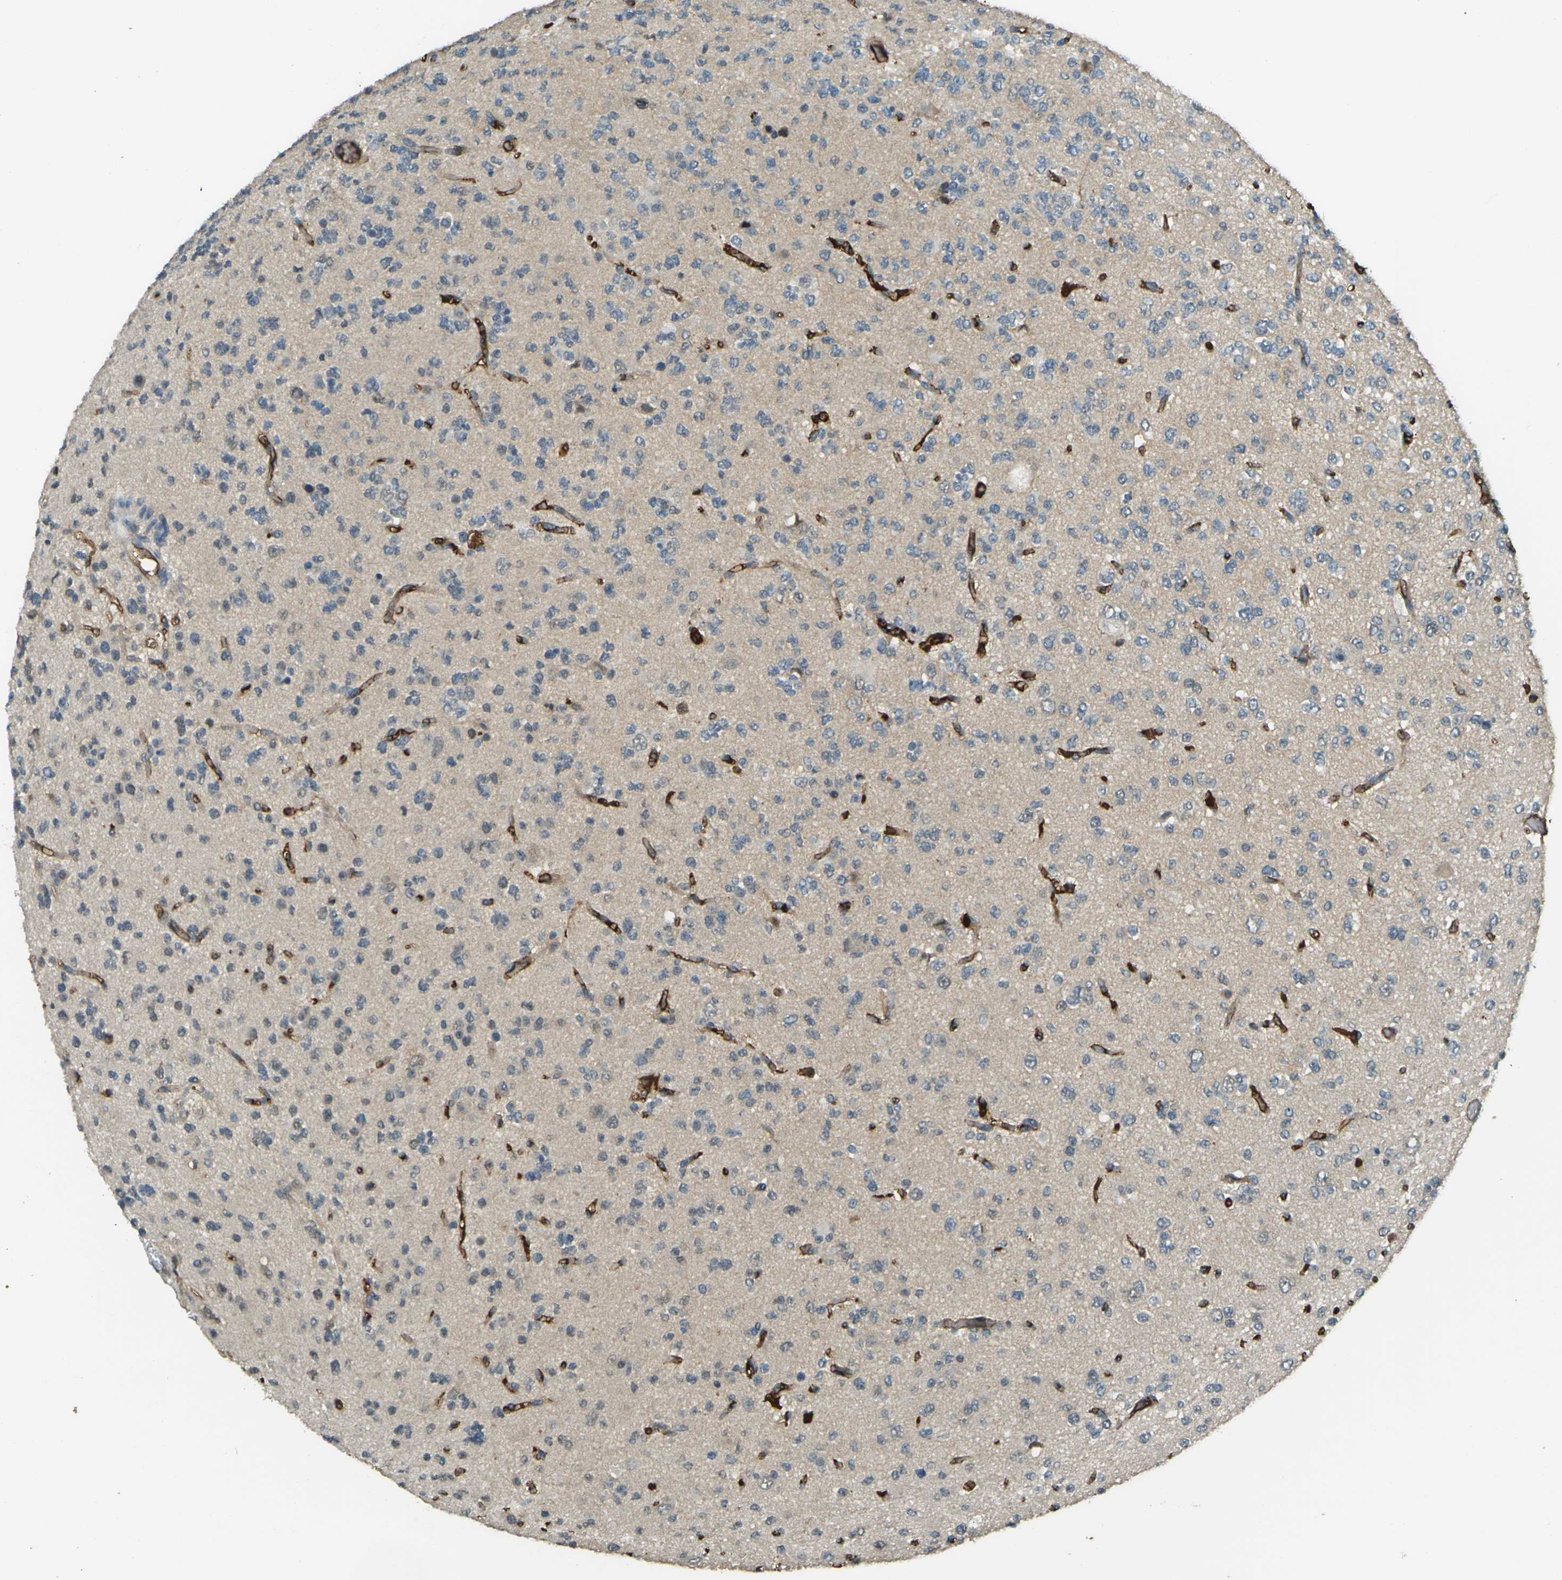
{"staining": {"intensity": "moderate", "quantity": "25%-75%", "location": "cytoplasmic/membranous"}, "tissue": "glioma", "cell_type": "Tumor cells", "image_type": "cancer", "snomed": [{"axis": "morphology", "description": "Glioma, malignant, Low grade"}, {"axis": "topography", "description": "Brain"}], "caption": "This micrograph shows immunohistochemistry (IHC) staining of human low-grade glioma (malignant), with medium moderate cytoplasmic/membranous staining in approximately 25%-75% of tumor cells.", "gene": "CYP1B1", "patient": {"sex": "male", "age": 38}}